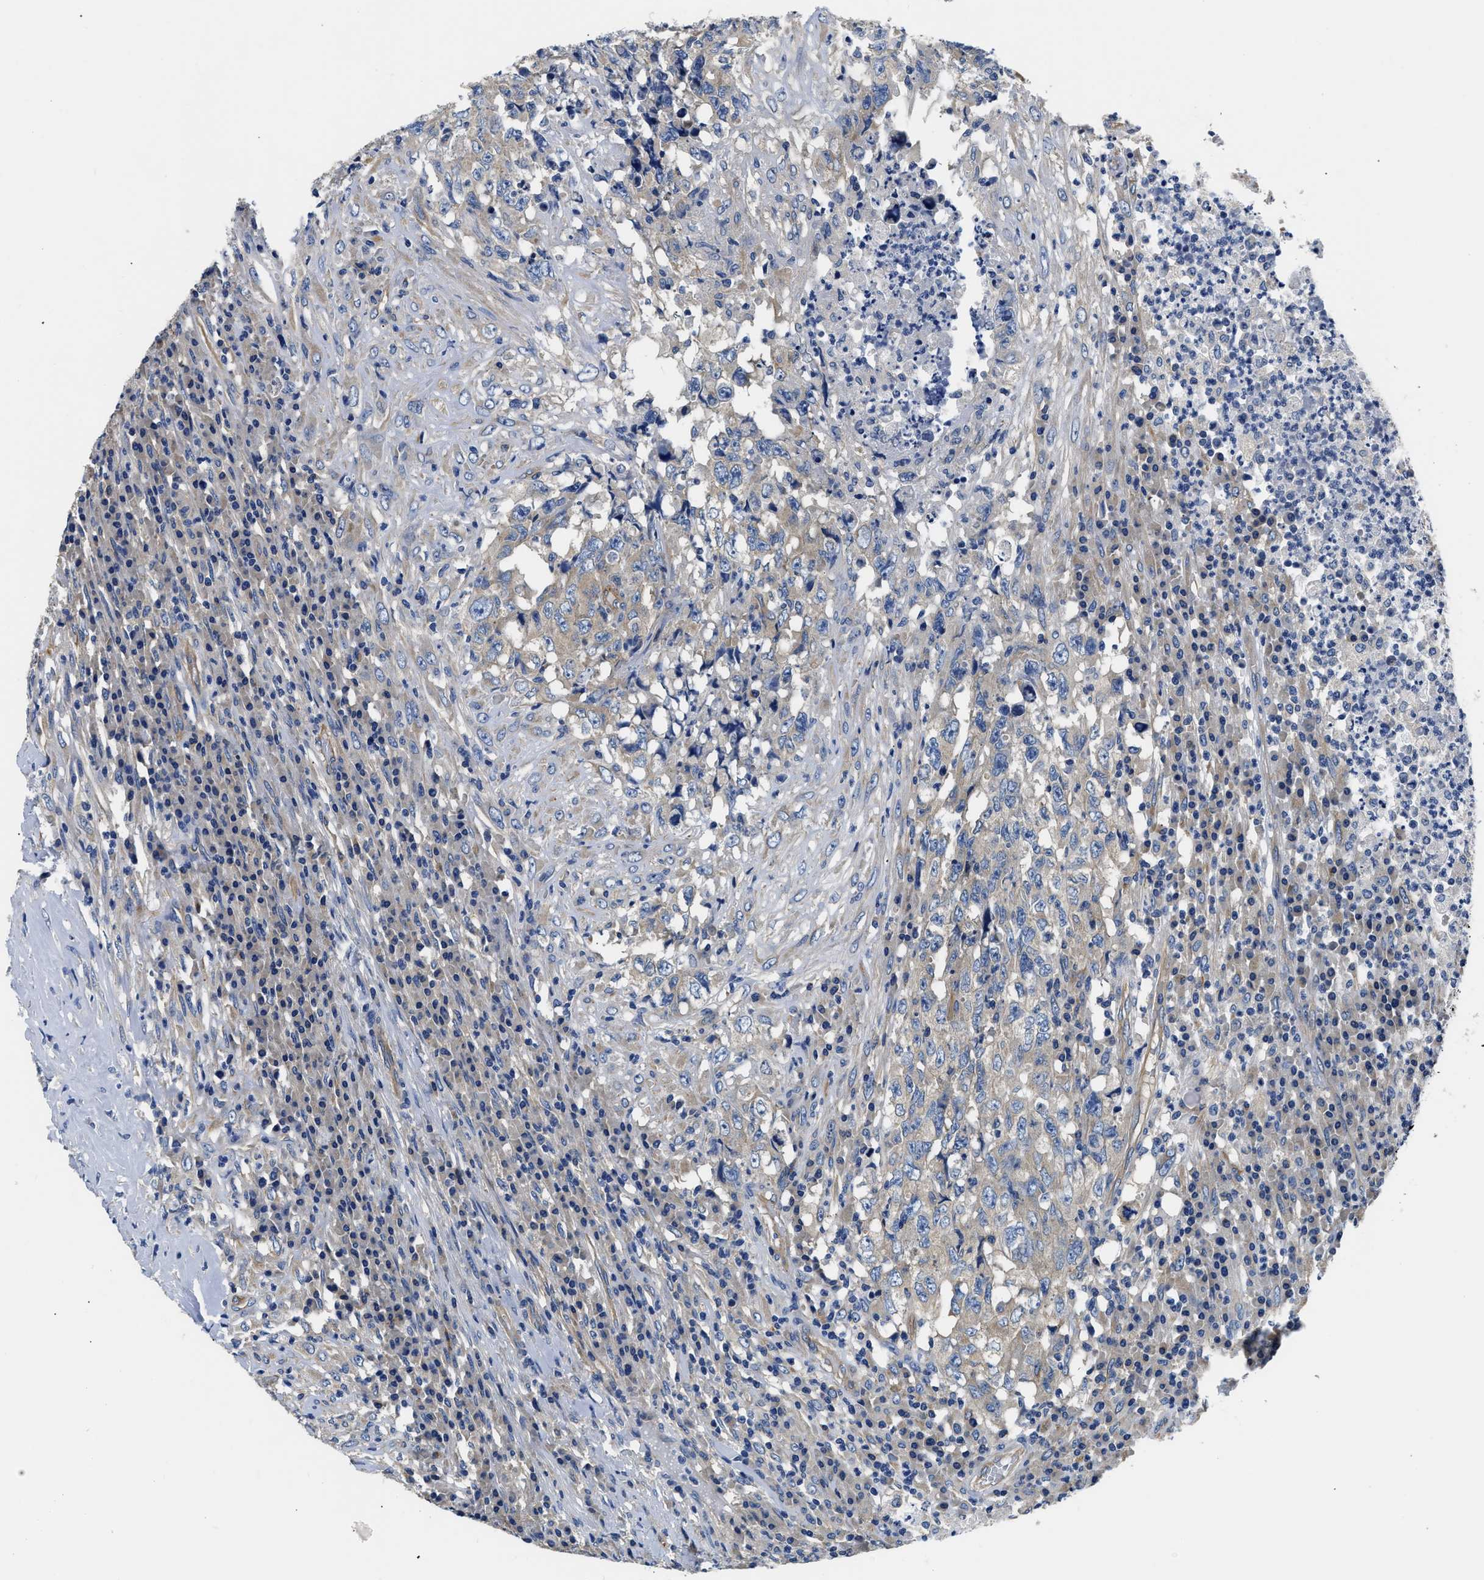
{"staining": {"intensity": "negative", "quantity": "none", "location": "none"}, "tissue": "testis cancer", "cell_type": "Tumor cells", "image_type": "cancer", "snomed": [{"axis": "morphology", "description": "Necrosis, NOS"}, {"axis": "morphology", "description": "Carcinoma, Embryonal, NOS"}, {"axis": "topography", "description": "Testis"}], "caption": "Protein analysis of testis embryonal carcinoma reveals no significant staining in tumor cells.", "gene": "CSDE1", "patient": {"sex": "male", "age": 19}}